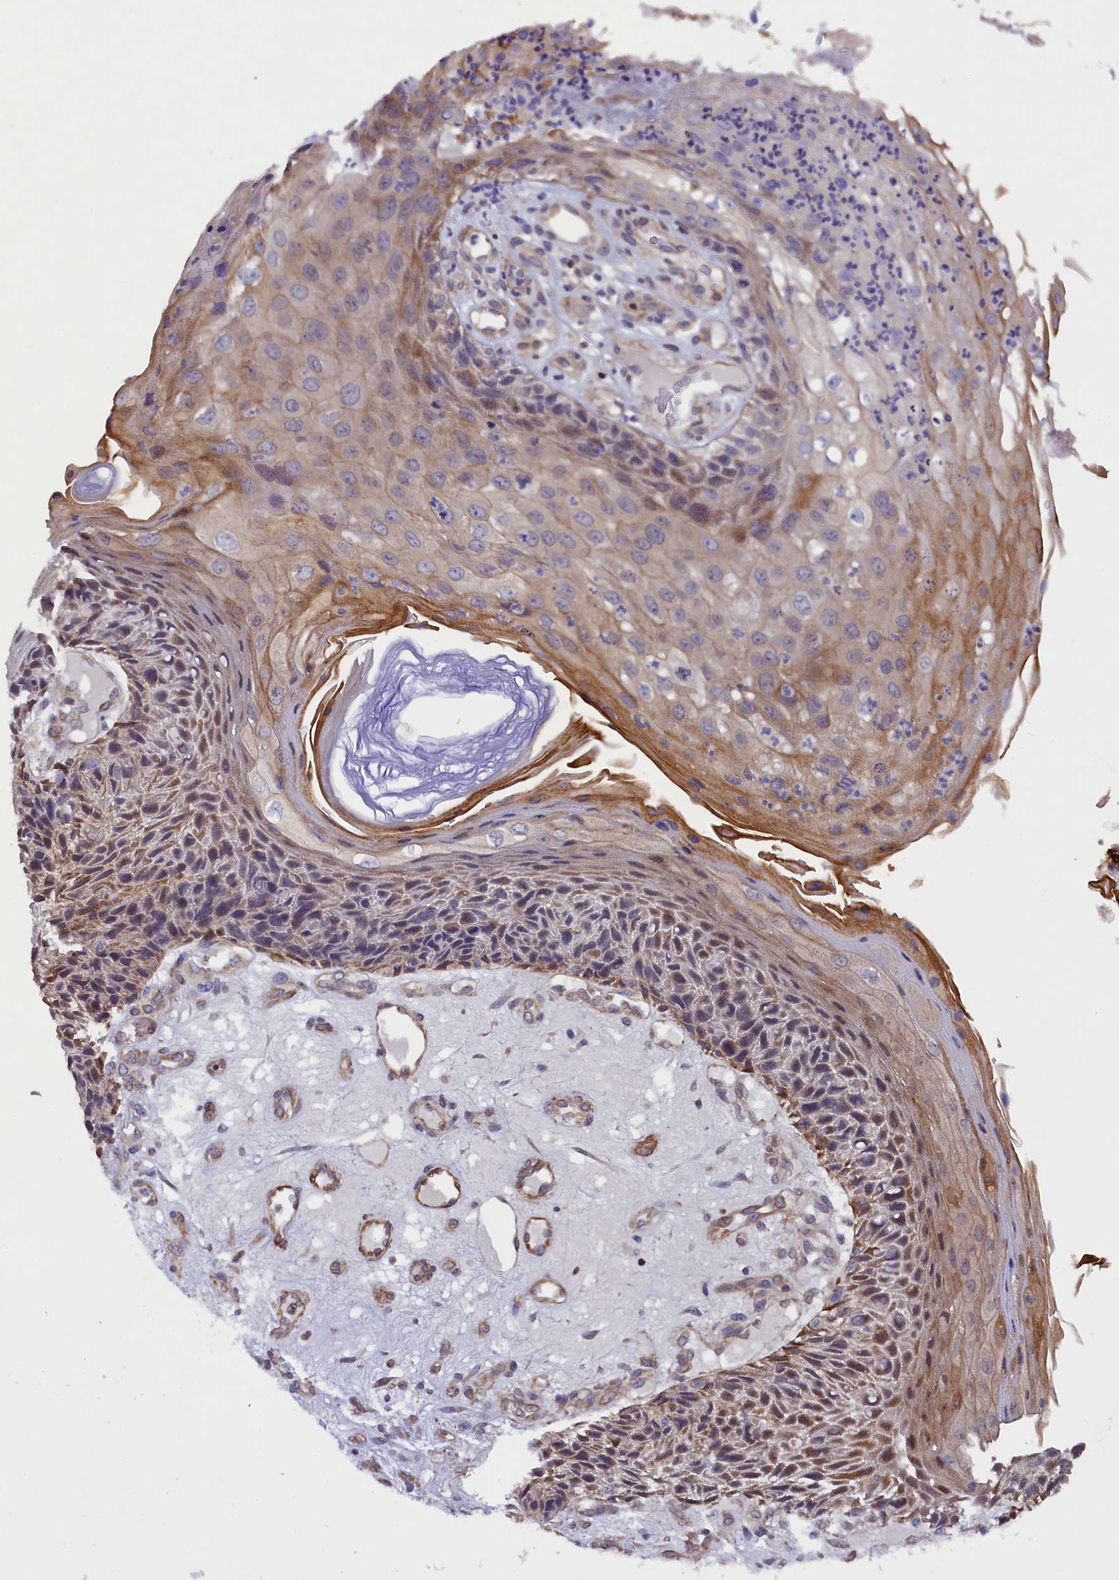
{"staining": {"intensity": "weak", "quantity": "<25%", "location": "cytoplasmic/membranous"}, "tissue": "skin cancer", "cell_type": "Tumor cells", "image_type": "cancer", "snomed": [{"axis": "morphology", "description": "Squamous cell carcinoma, NOS"}, {"axis": "topography", "description": "Skin"}], "caption": "IHC histopathology image of neoplastic tissue: human squamous cell carcinoma (skin) stained with DAB demonstrates no significant protein staining in tumor cells.", "gene": "SP4", "patient": {"sex": "female", "age": 88}}